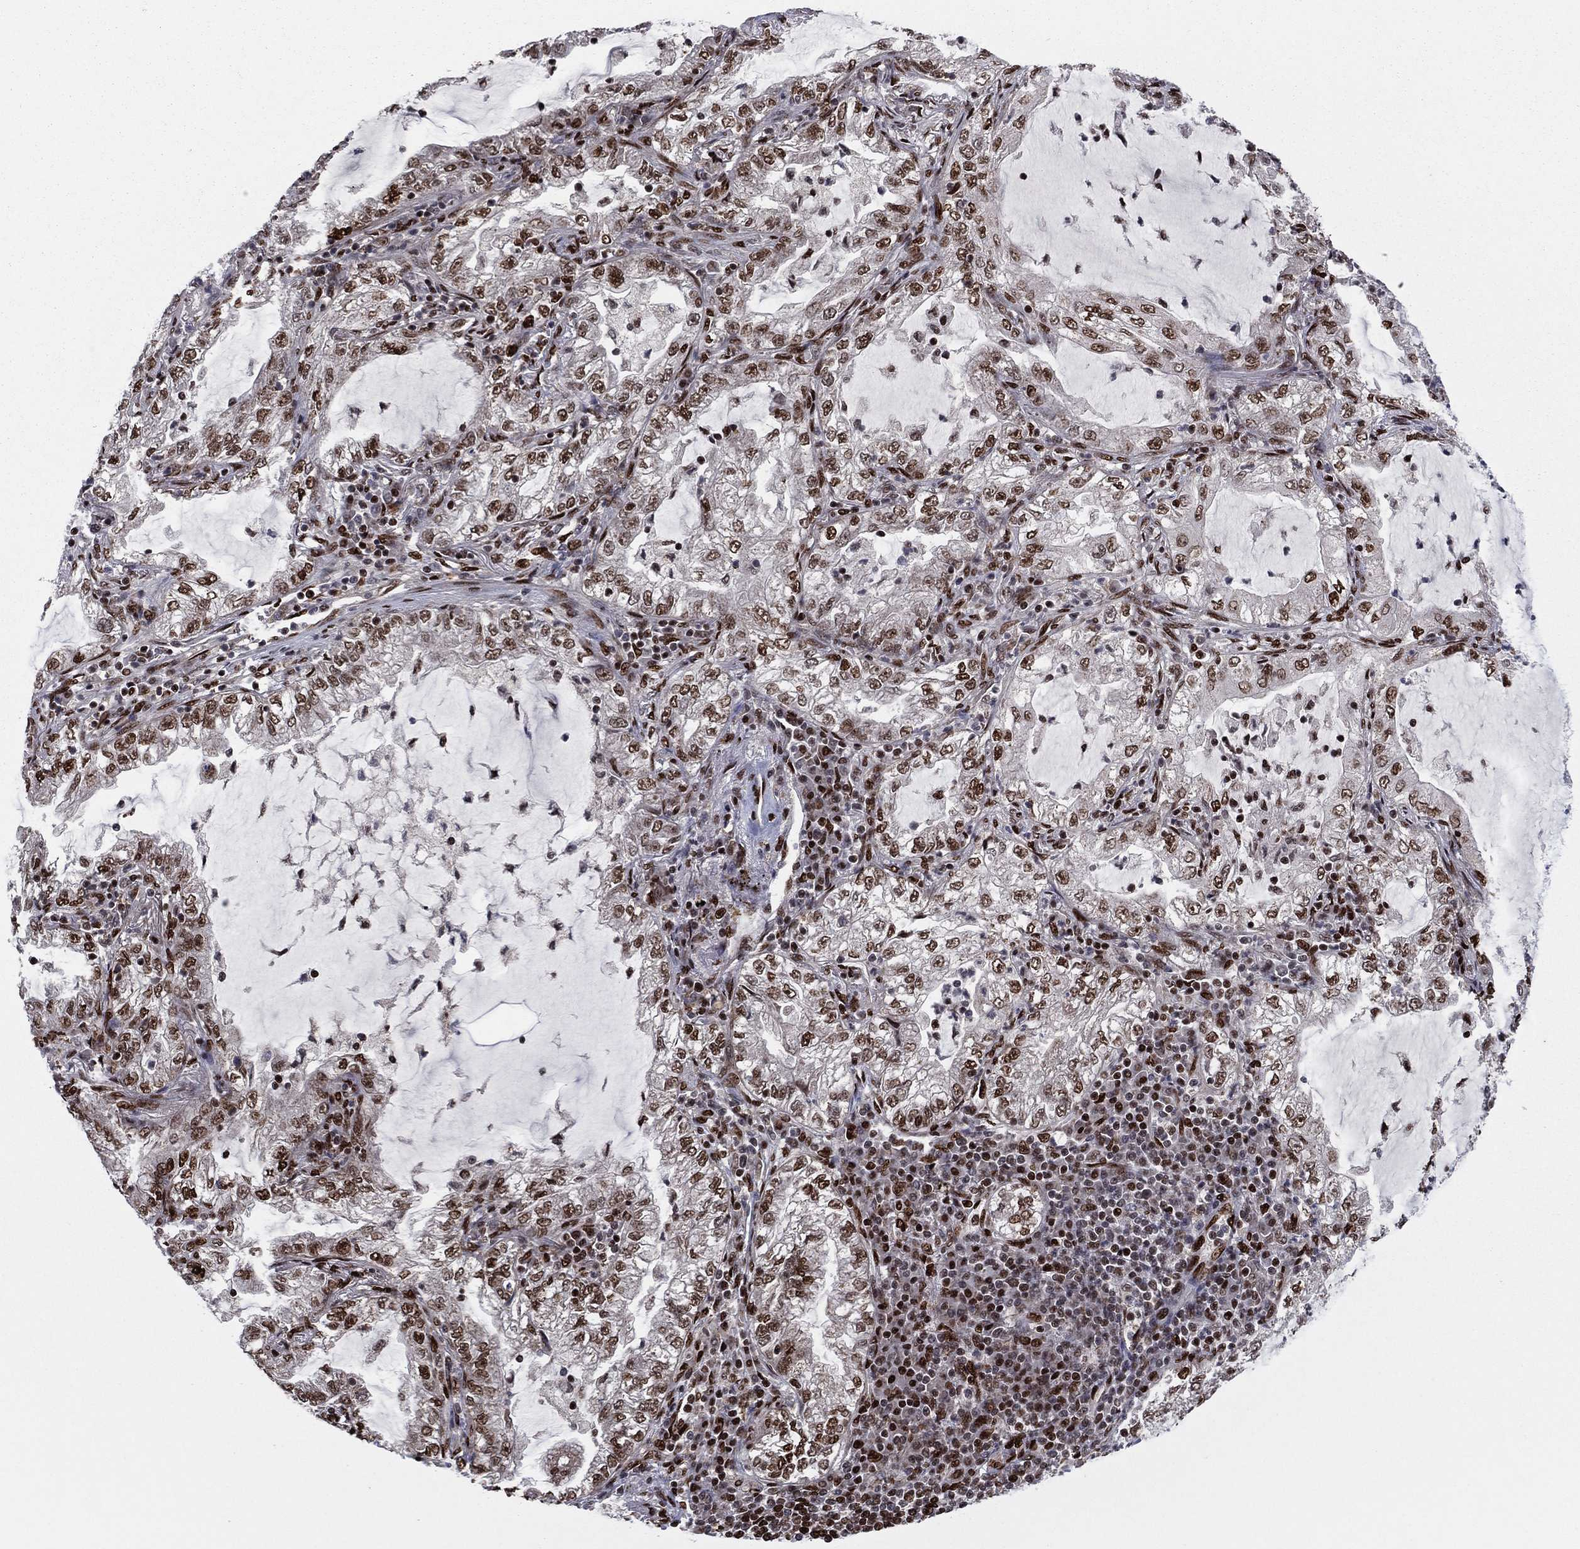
{"staining": {"intensity": "moderate", "quantity": "25%-75%", "location": "nuclear"}, "tissue": "lung cancer", "cell_type": "Tumor cells", "image_type": "cancer", "snomed": [{"axis": "morphology", "description": "Adenocarcinoma, NOS"}, {"axis": "topography", "description": "Lung"}], "caption": "A medium amount of moderate nuclear staining is present in about 25%-75% of tumor cells in lung adenocarcinoma tissue.", "gene": "TP53BP1", "patient": {"sex": "female", "age": 73}}